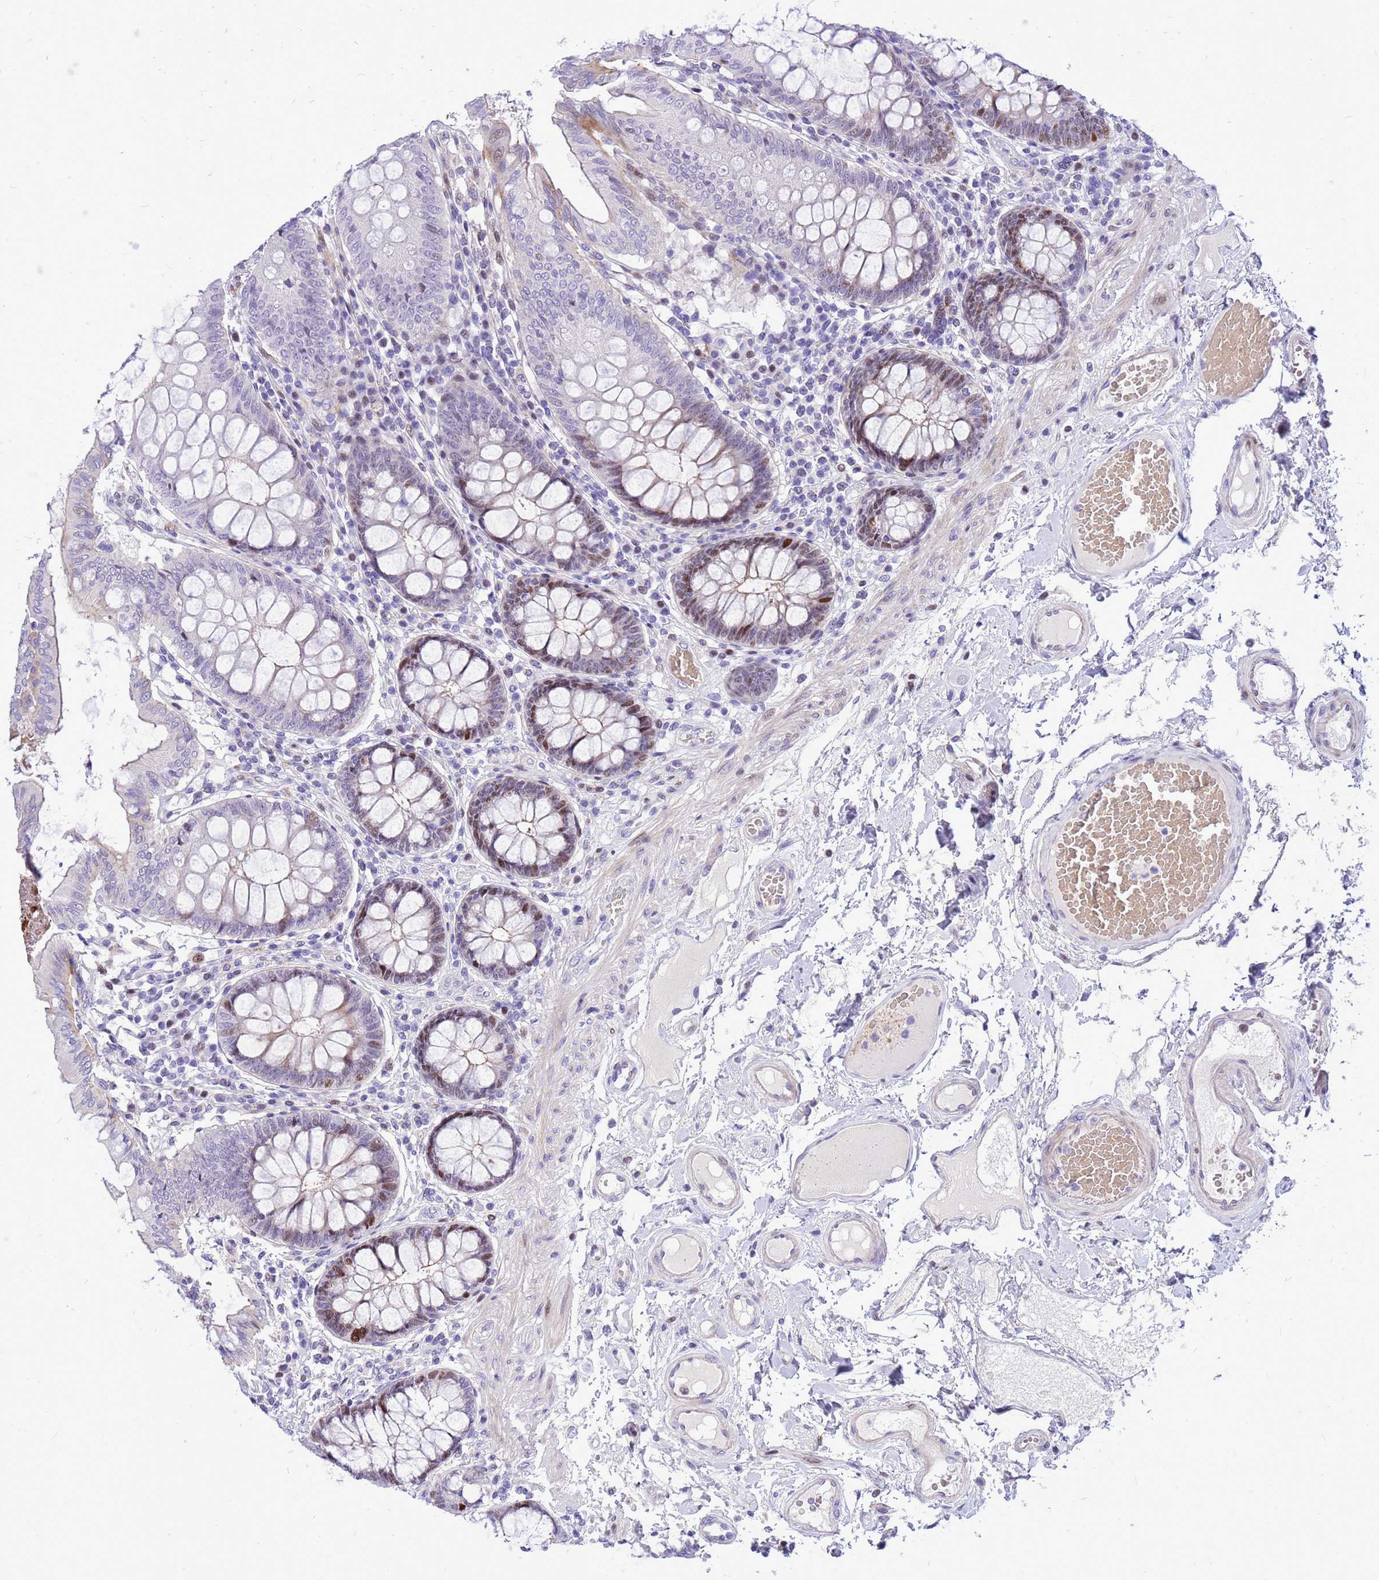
{"staining": {"intensity": "negative", "quantity": "none", "location": "none"}, "tissue": "colon", "cell_type": "Endothelial cells", "image_type": "normal", "snomed": [{"axis": "morphology", "description": "Normal tissue, NOS"}, {"axis": "topography", "description": "Colon"}], "caption": "This is a micrograph of immunohistochemistry (IHC) staining of benign colon, which shows no expression in endothelial cells.", "gene": "ADAMTS7", "patient": {"sex": "male", "age": 84}}